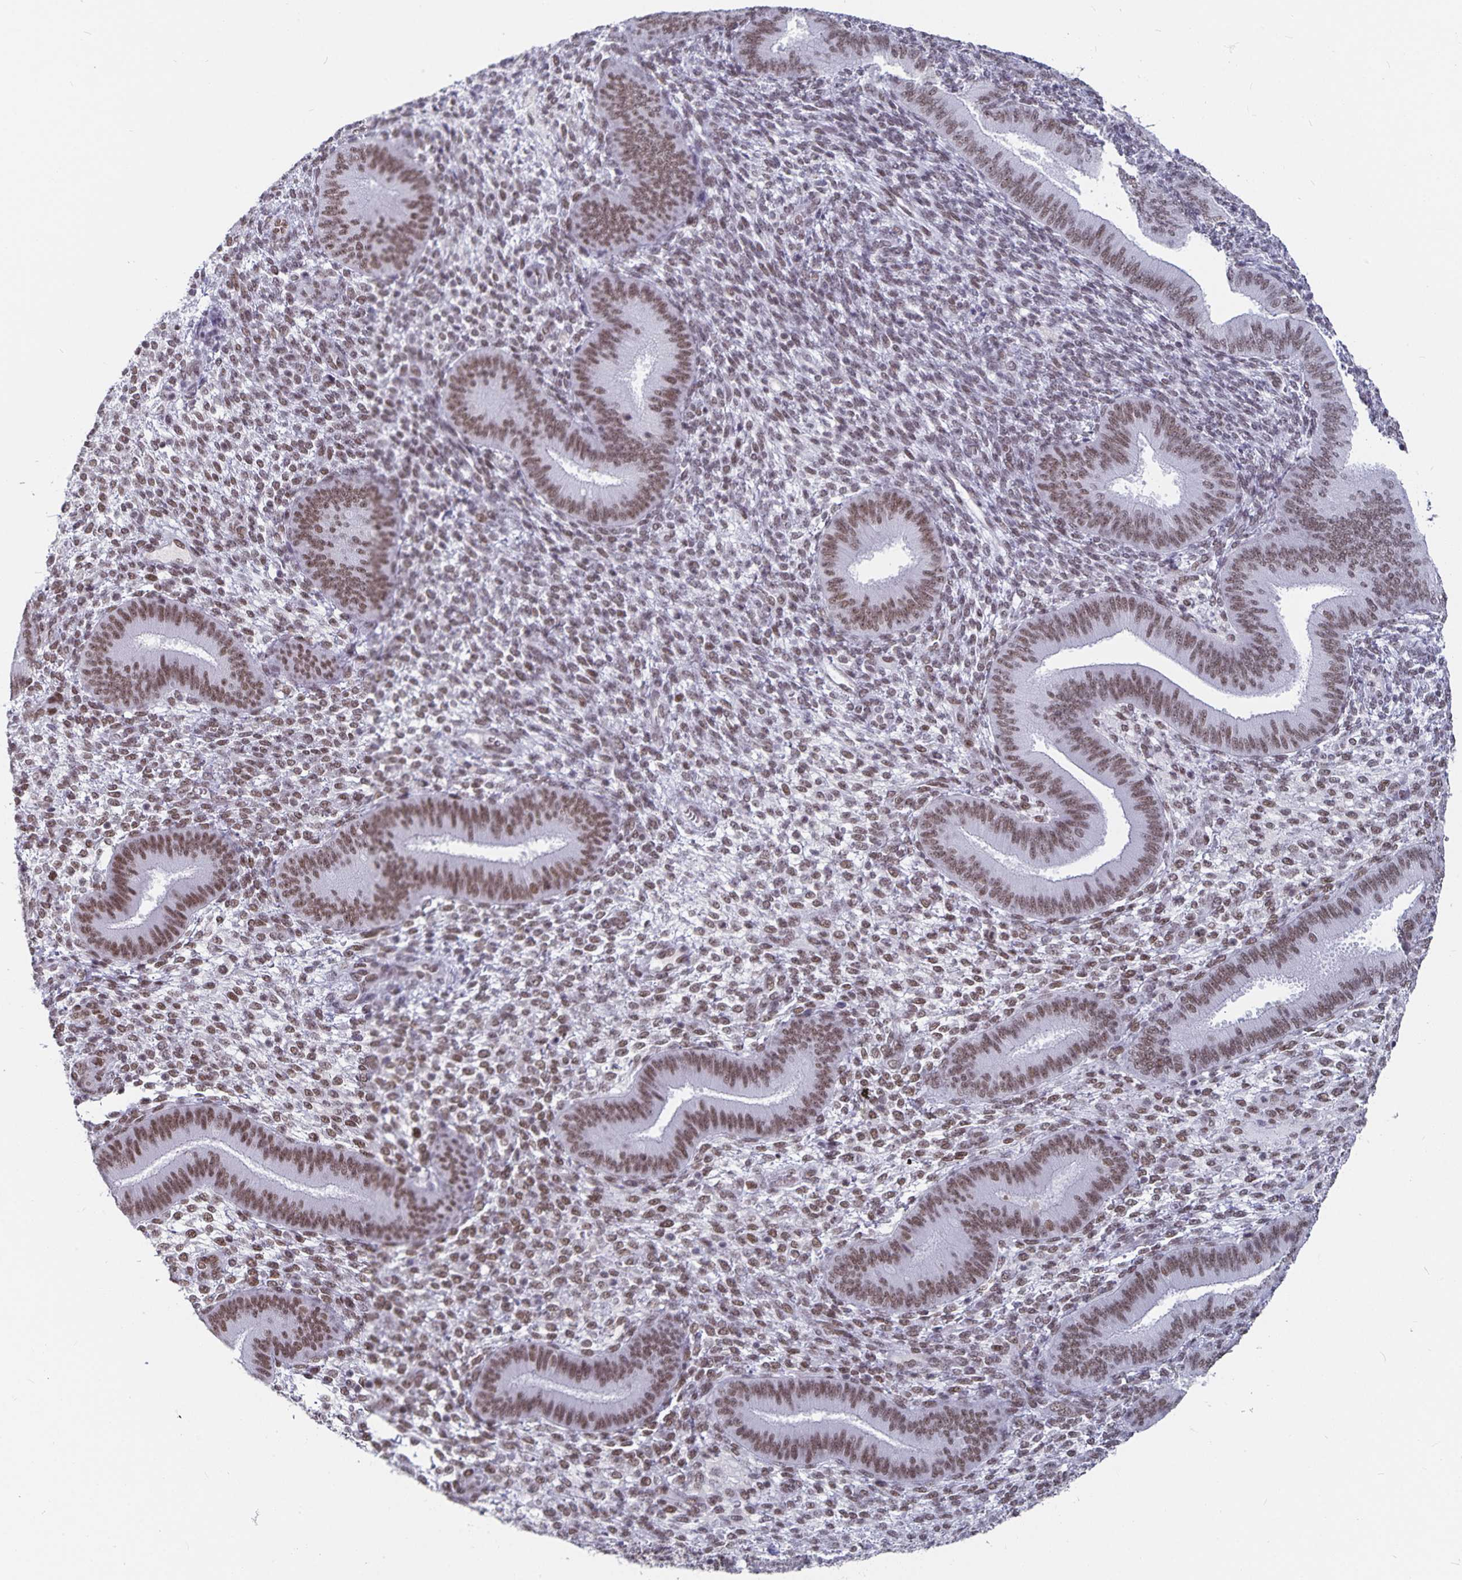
{"staining": {"intensity": "weak", "quantity": "25%-75%", "location": "nuclear"}, "tissue": "endometrium", "cell_type": "Cells in endometrial stroma", "image_type": "normal", "snomed": [{"axis": "morphology", "description": "Normal tissue, NOS"}, {"axis": "topography", "description": "Endometrium"}], "caption": "Protein expression analysis of unremarkable endometrium displays weak nuclear positivity in approximately 25%-75% of cells in endometrial stroma. Immunohistochemistry stains the protein in brown and the nuclei are stained blue.", "gene": "PBX2", "patient": {"sex": "female", "age": 39}}